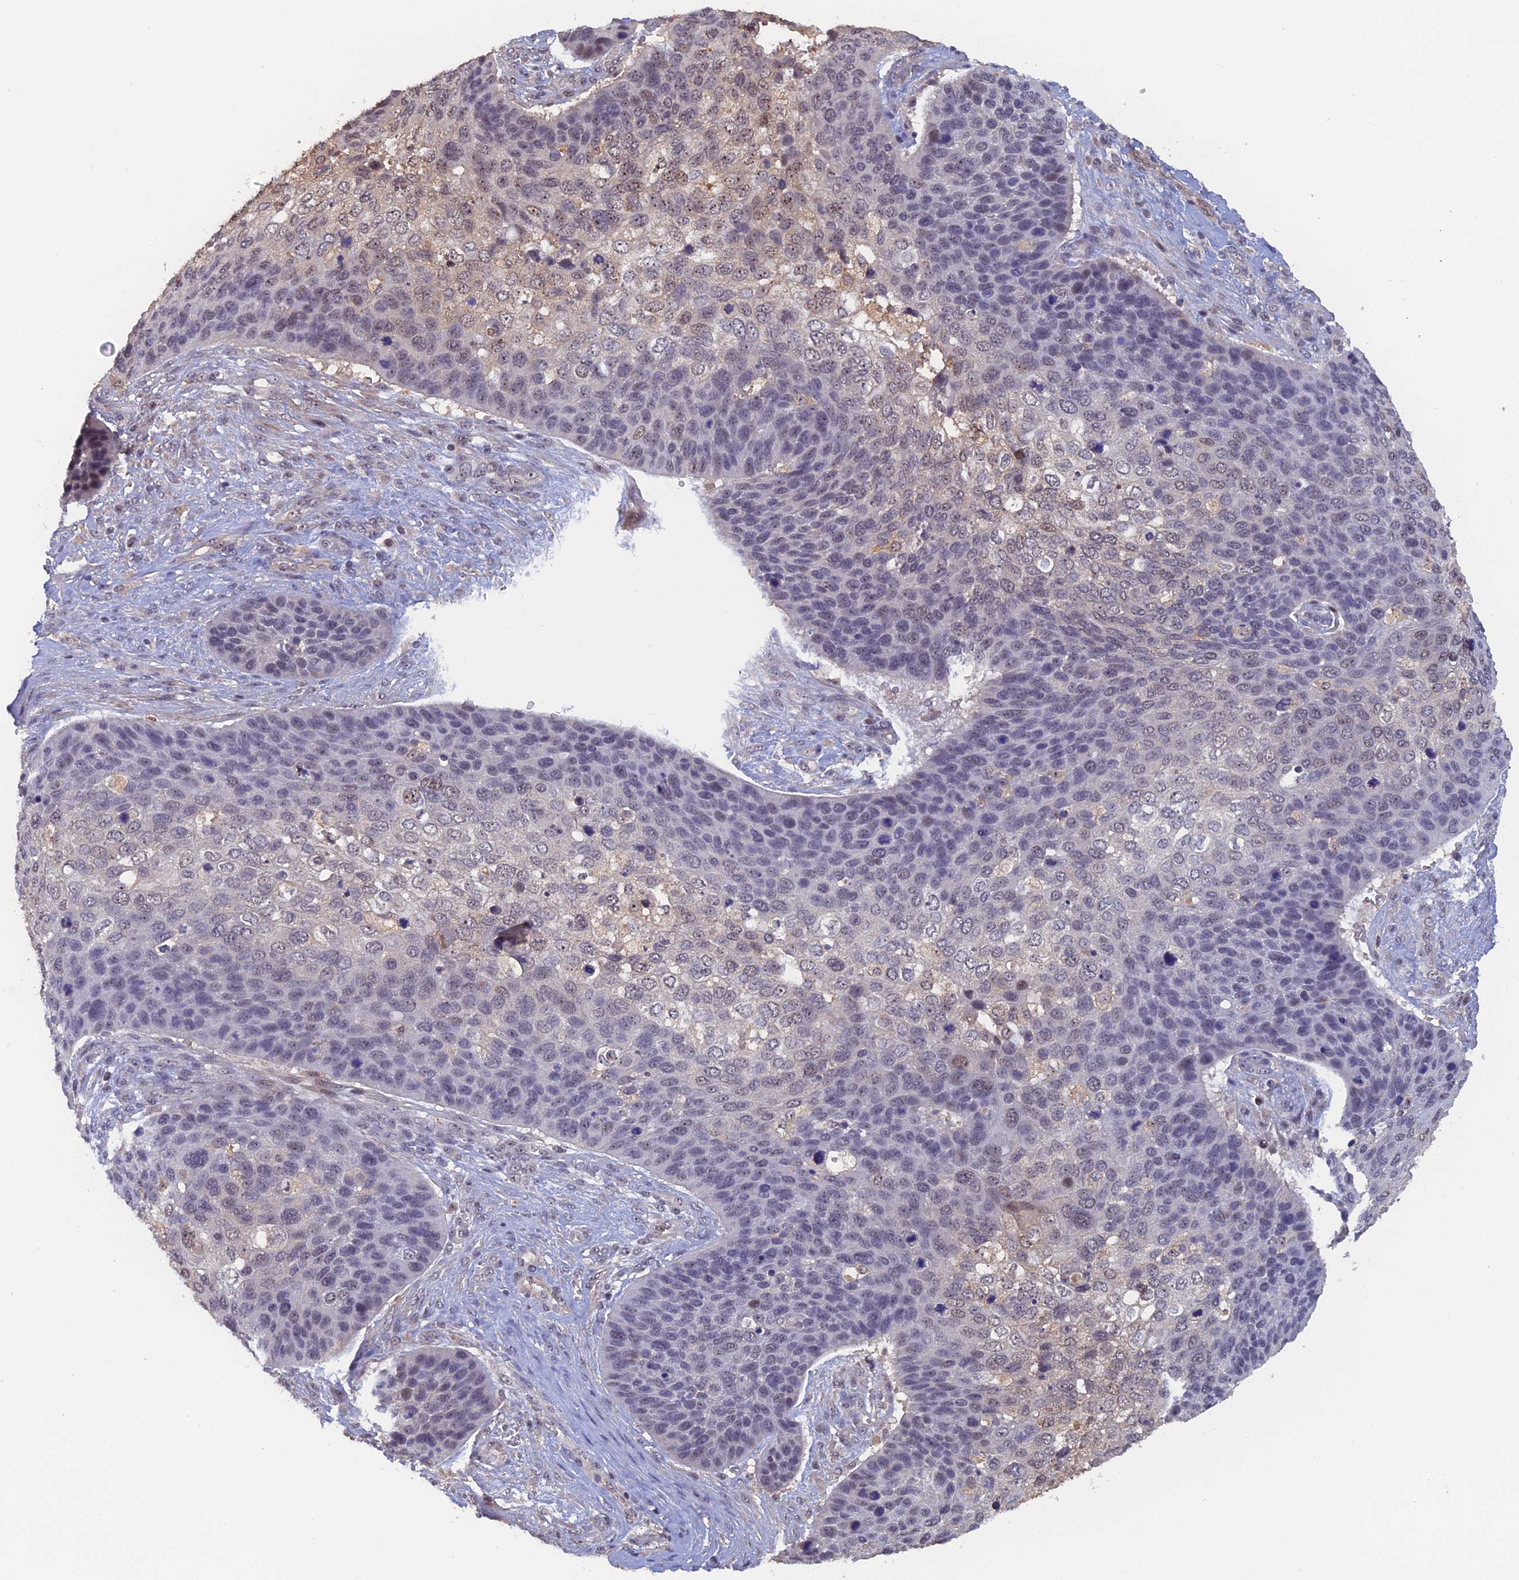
{"staining": {"intensity": "weak", "quantity": "<25%", "location": "nuclear"}, "tissue": "skin cancer", "cell_type": "Tumor cells", "image_type": "cancer", "snomed": [{"axis": "morphology", "description": "Basal cell carcinoma"}, {"axis": "topography", "description": "Skin"}], "caption": "An immunohistochemistry image of skin basal cell carcinoma is shown. There is no staining in tumor cells of skin basal cell carcinoma. (DAB IHC with hematoxylin counter stain).", "gene": "FAM98C", "patient": {"sex": "female", "age": 74}}